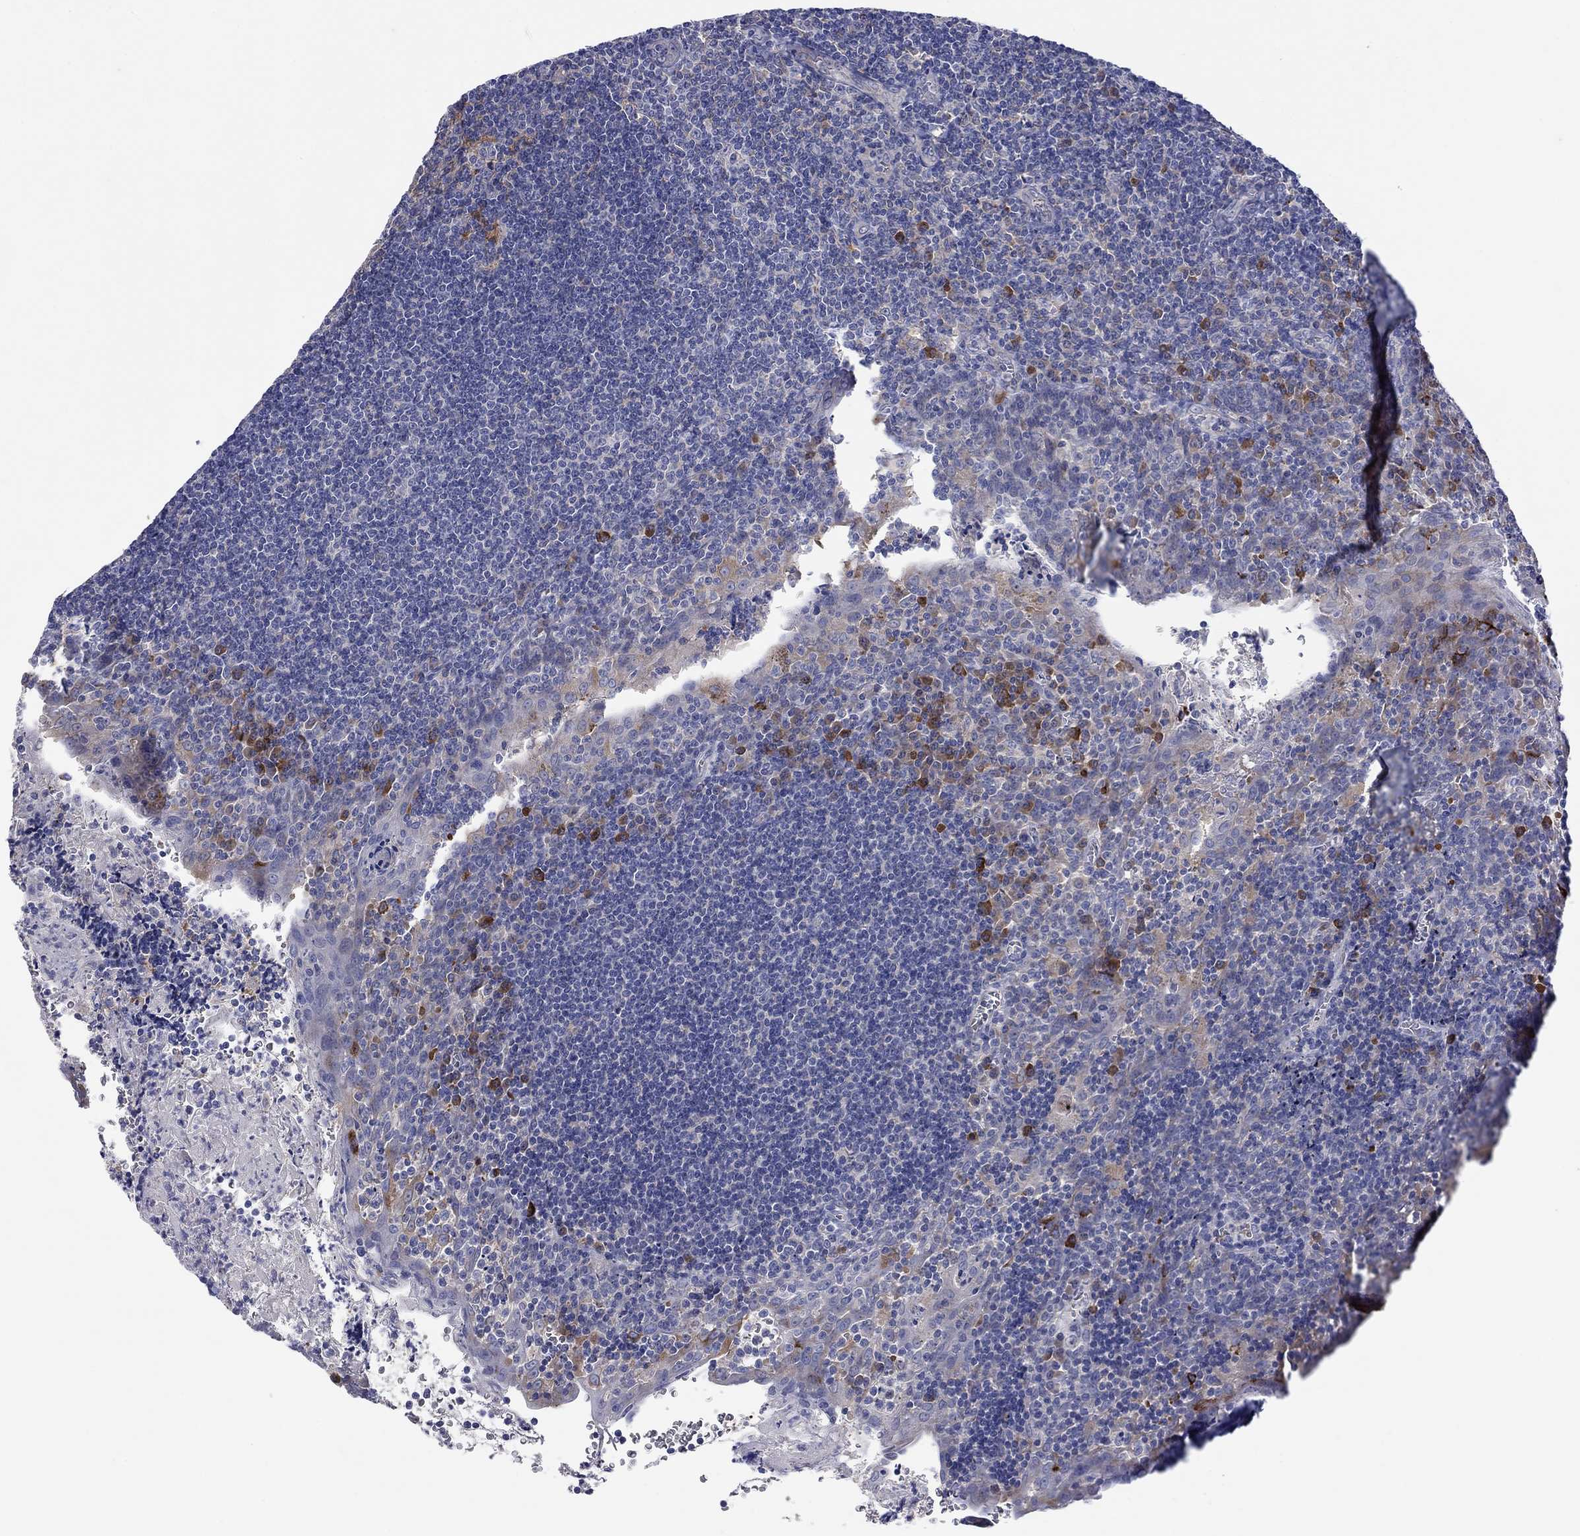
{"staining": {"intensity": "strong", "quantity": "<25%", "location": "cytoplasmic/membranous"}, "tissue": "tonsil", "cell_type": "Germinal center cells", "image_type": "normal", "snomed": [{"axis": "morphology", "description": "Normal tissue, NOS"}, {"axis": "morphology", "description": "Inflammation, NOS"}, {"axis": "topography", "description": "Tonsil"}], "caption": "Protein staining by immunohistochemistry (IHC) shows strong cytoplasmic/membranous expression in about <25% of germinal center cells in normal tonsil. (brown staining indicates protein expression, while blue staining denotes nuclei).", "gene": "PLCL2", "patient": {"sex": "female", "age": 31}}